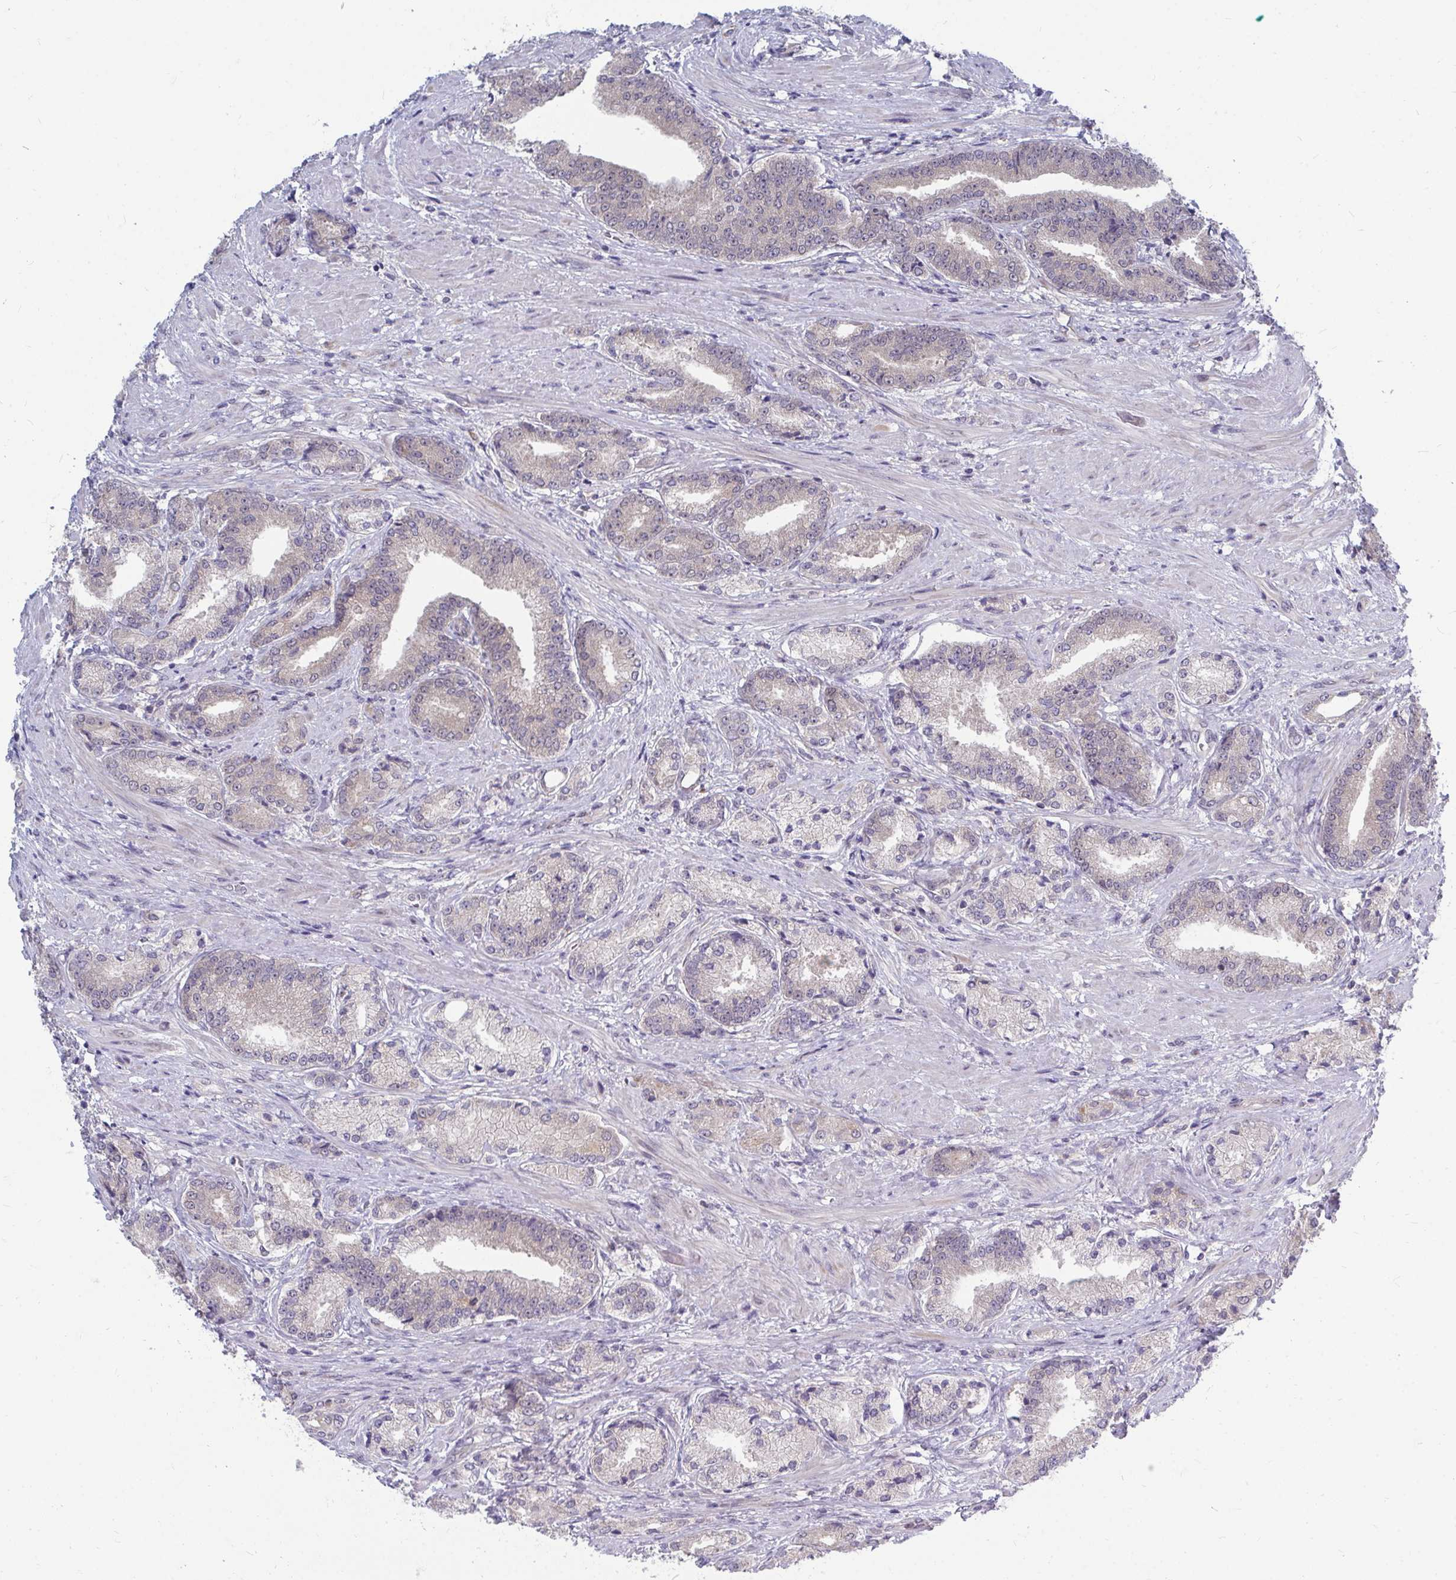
{"staining": {"intensity": "negative", "quantity": "none", "location": "none"}, "tissue": "prostate cancer", "cell_type": "Tumor cells", "image_type": "cancer", "snomed": [{"axis": "morphology", "description": "Adenocarcinoma, High grade"}, {"axis": "topography", "description": "Prostate and seminal vesicle, NOS"}], "caption": "An immunohistochemistry (IHC) micrograph of prostate cancer (adenocarcinoma (high-grade)) is shown. There is no staining in tumor cells of prostate cancer (adenocarcinoma (high-grade)).", "gene": "MROH8", "patient": {"sex": "male", "age": 61}}